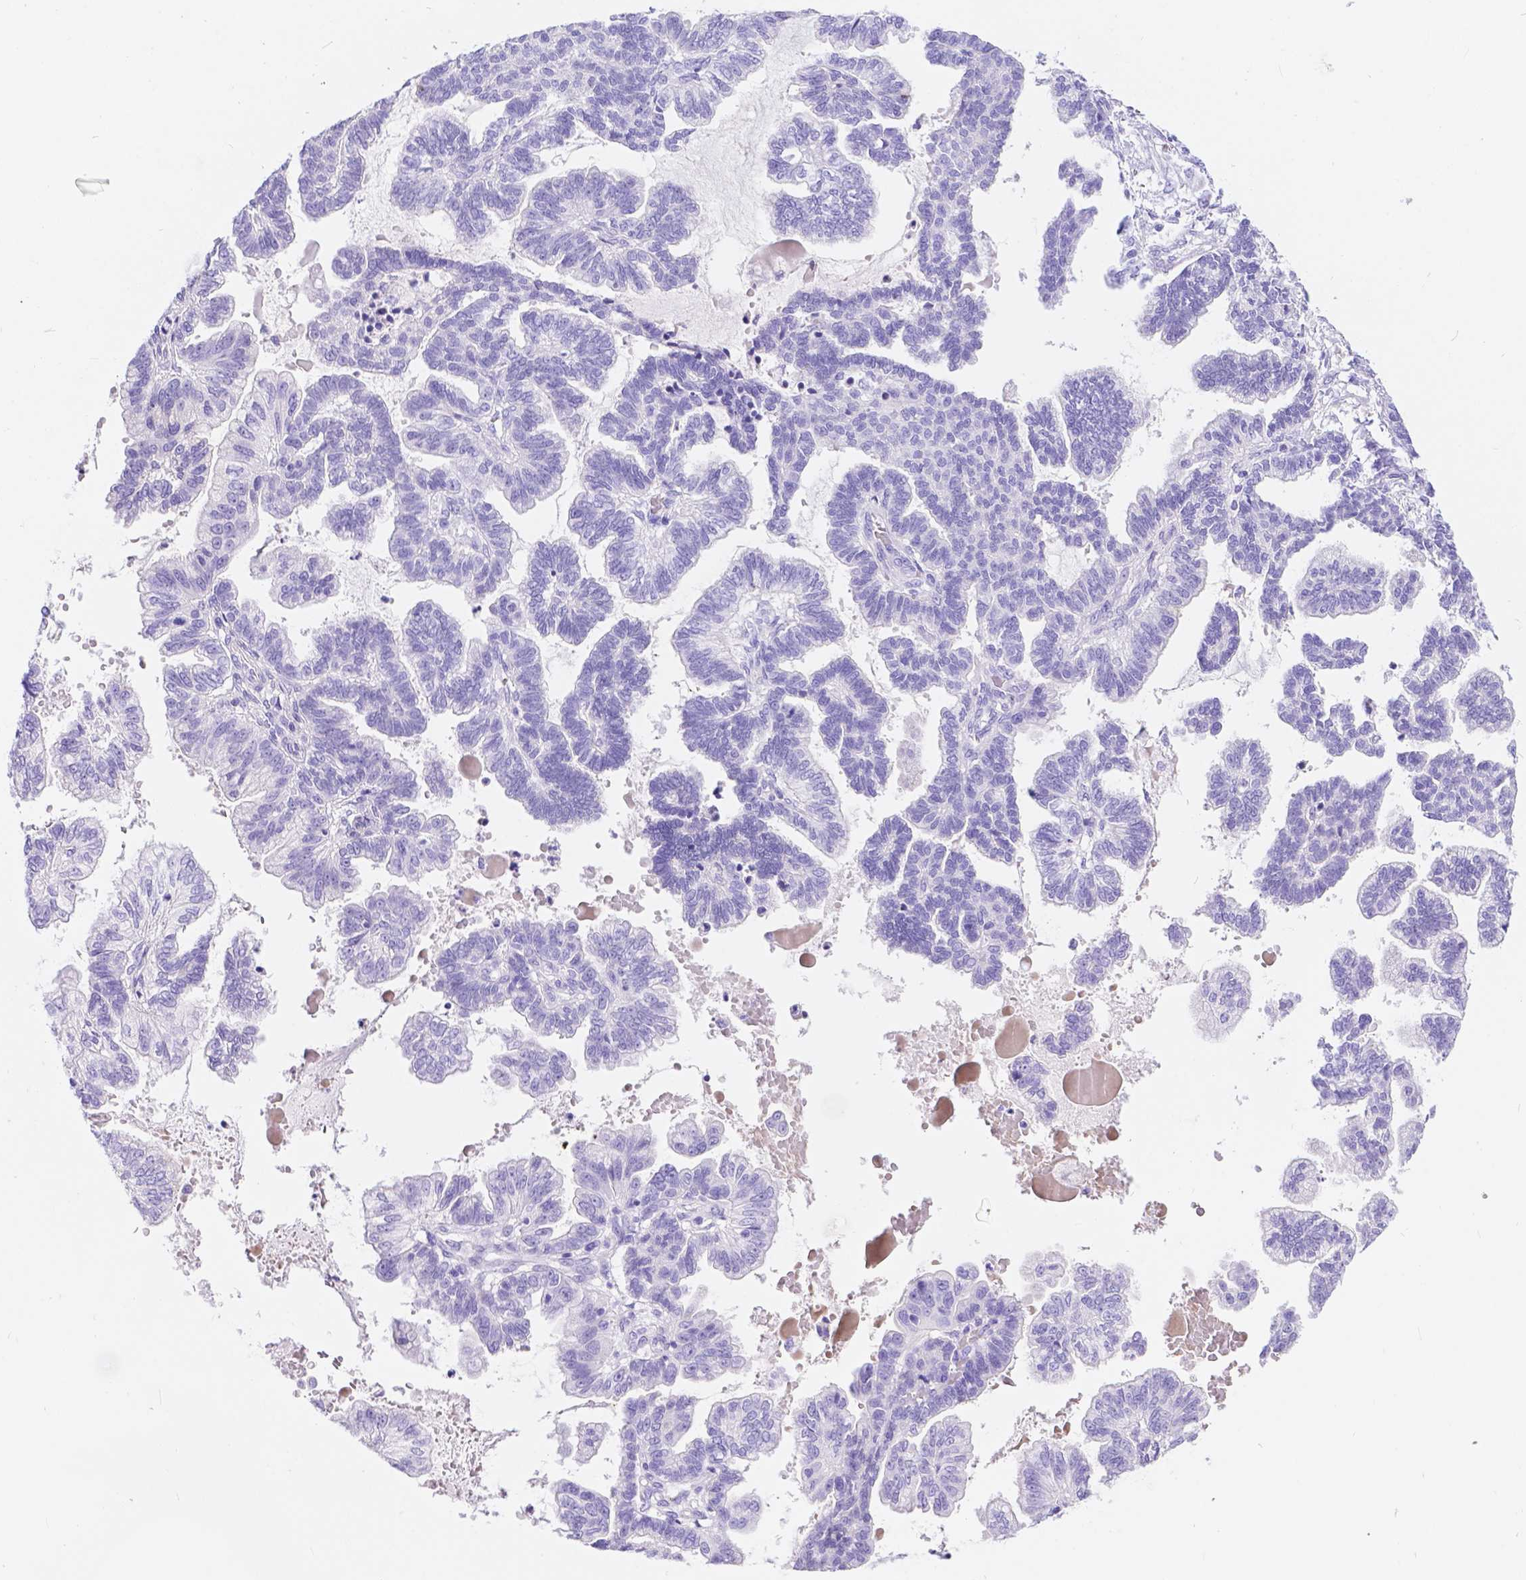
{"staining": {"intensity": "negative", "quantity": "none", "location": "none"}, "tissue": "stomach cancer", "cell_type": "Tumor cells", "image_type": "cancer", "snomed": [{"axis": "morphology", "description": "Adenocarcinoma, NOS"}, {"axis": "topography", "description": "Stomach"}], "caption": "Human stomach adenocarcinoma stained for a protein using immunohistochemistry (IHC) reveals no positivity in tumor cells.", "gene": "KLHL10", "patient": {"sex": "male", "age": 83}}